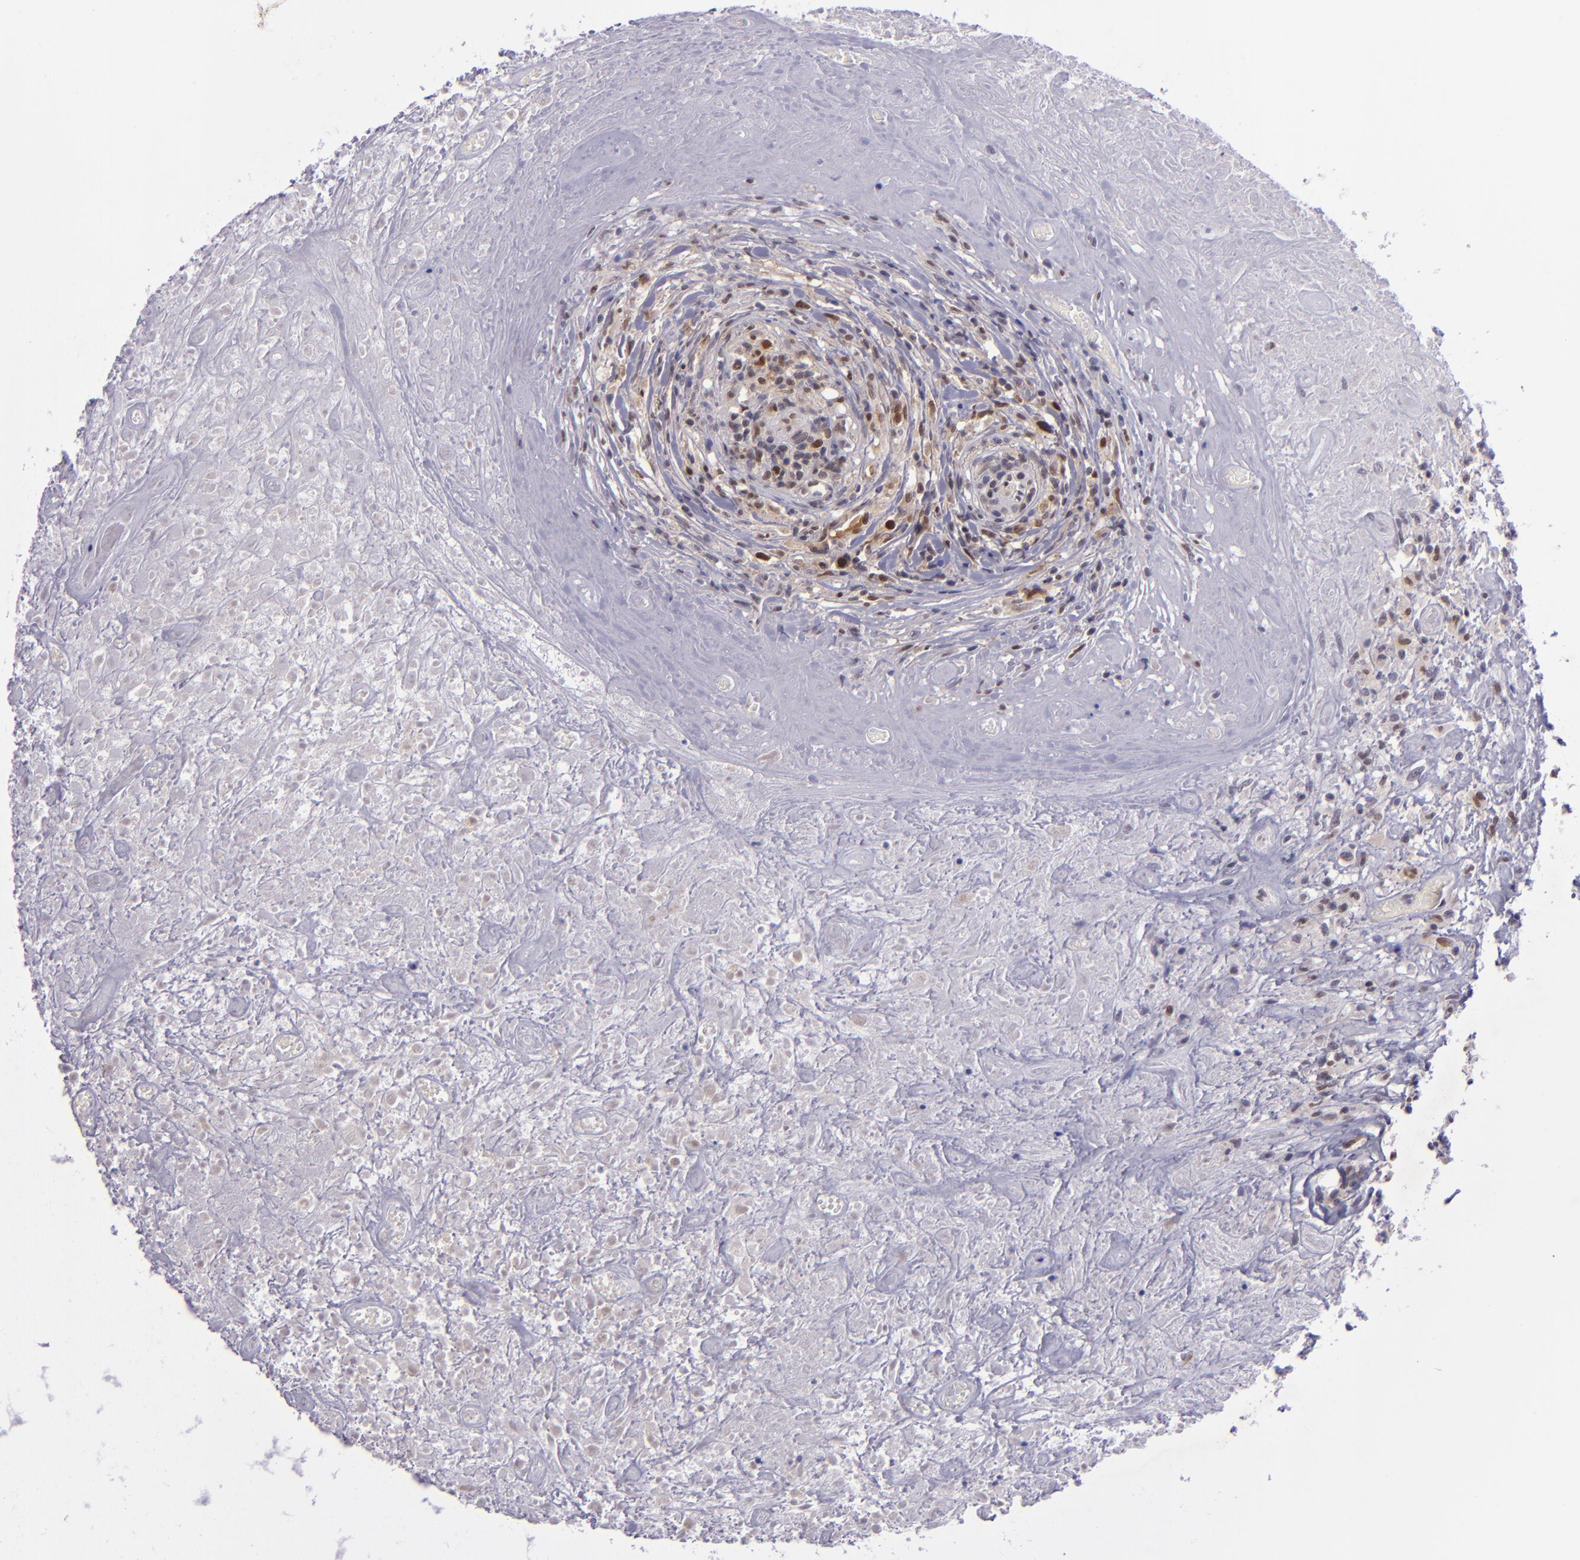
{"staining": {"intensity": "moderate", "quantity": ">75%", "location": "cytoplasmic/membranous,nuclear"}, "tissue": "lymphoma", "cell_type": "Tumor cells", "image_type": "cancer", "snomed": [{"axis": "morphology", "description": "Hodgkin's disease, NOS"}, {"axis": "topography", "description": "Lymph node"}], "caption": "The photomicrograph shows a brown stain indicating the presence of a protein in the cytoplasmic/membranous and nuclear of tumor cells in Hodgkin's disease.", "gene": "BAG1", "patient": {"sex": "male", "age": 46}}